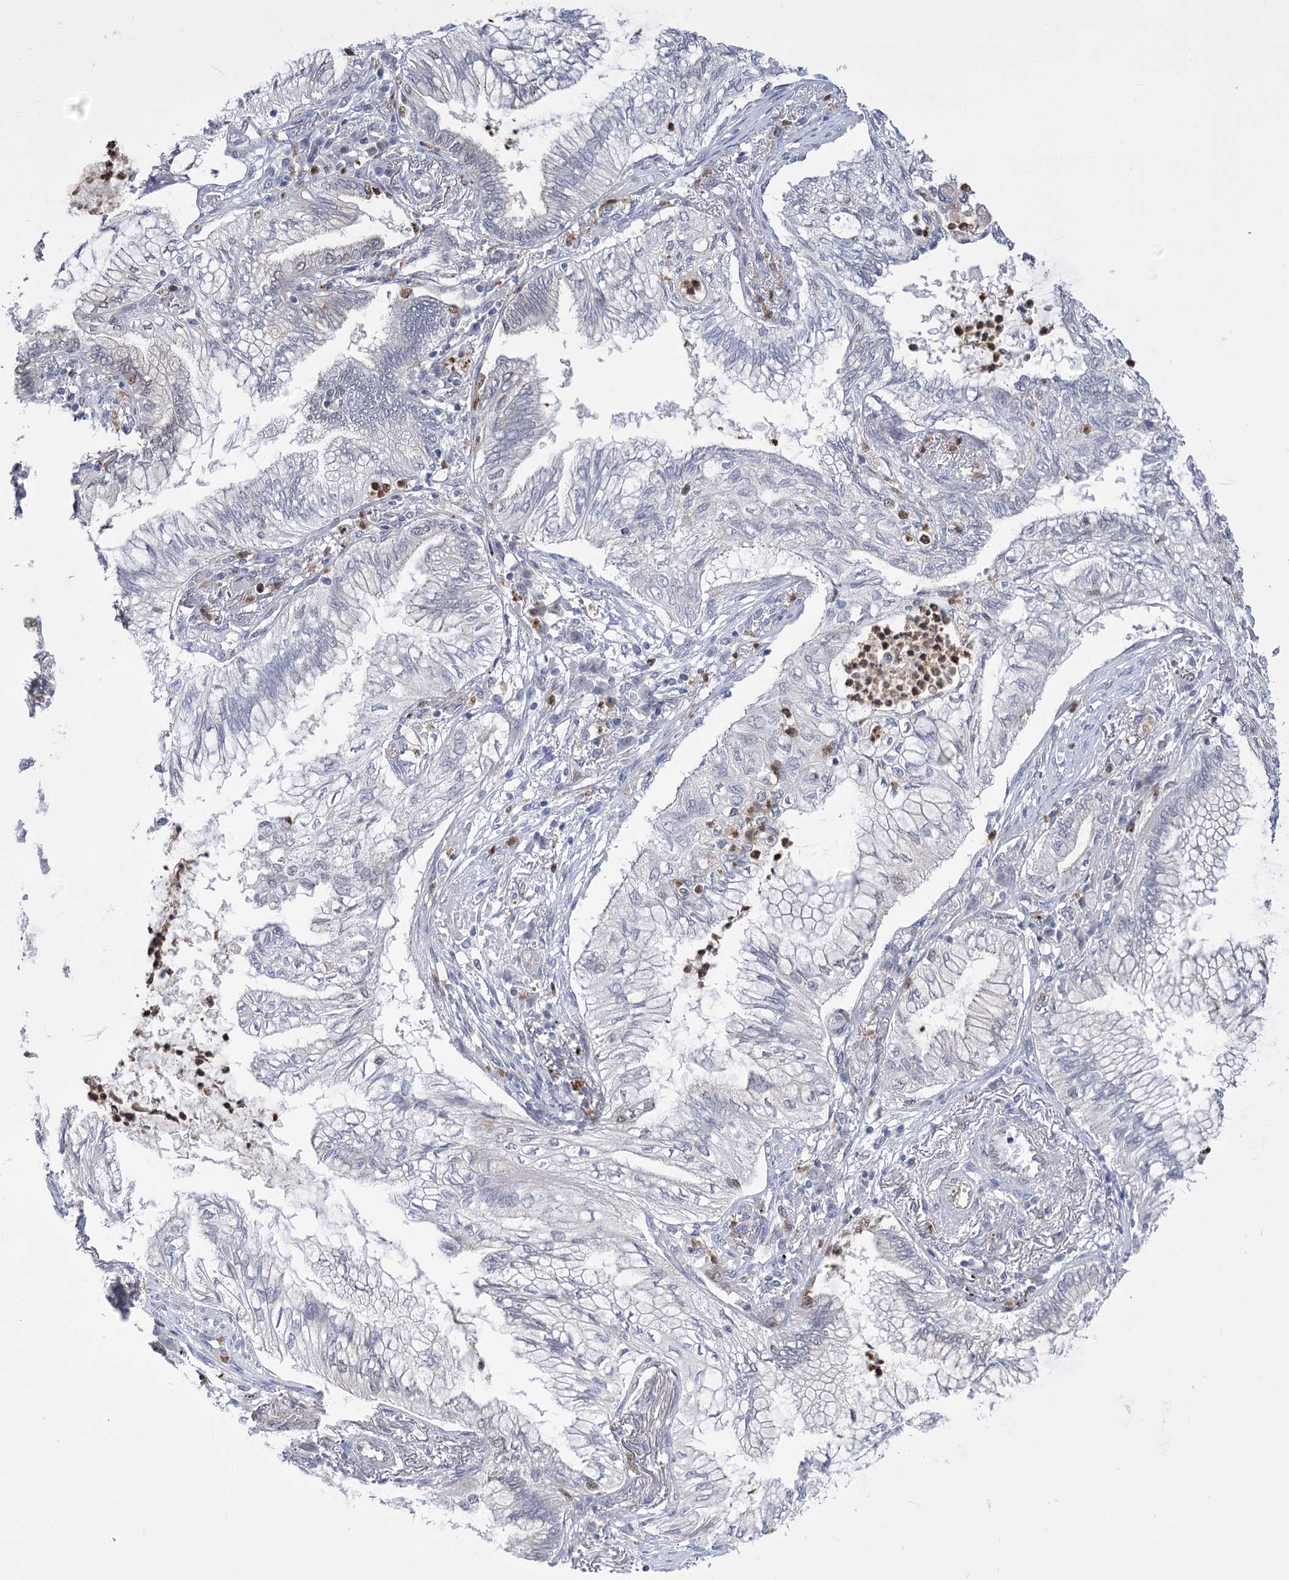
{"staining": {"intensity": "negative", "quantity": "none", "location": "none"}, "tissue": "lung cancer", "cell_type": "Tumor cells", "image_type": "cancer", "snomed": [{"axis": "morphology", "description": "Adenocarcinoma, NOS"}, {"axis": "topography", "description": "Lung"}], "caption": "A high-resolution histopathology image shows IHC staining of lung cancer, which displays no significant positivity in tumor cells. (Immunohistochemistry, brightfield microscopy, high magnification).", "gene": "SIAE", "patient": {"sex": "female", "age": 70}}